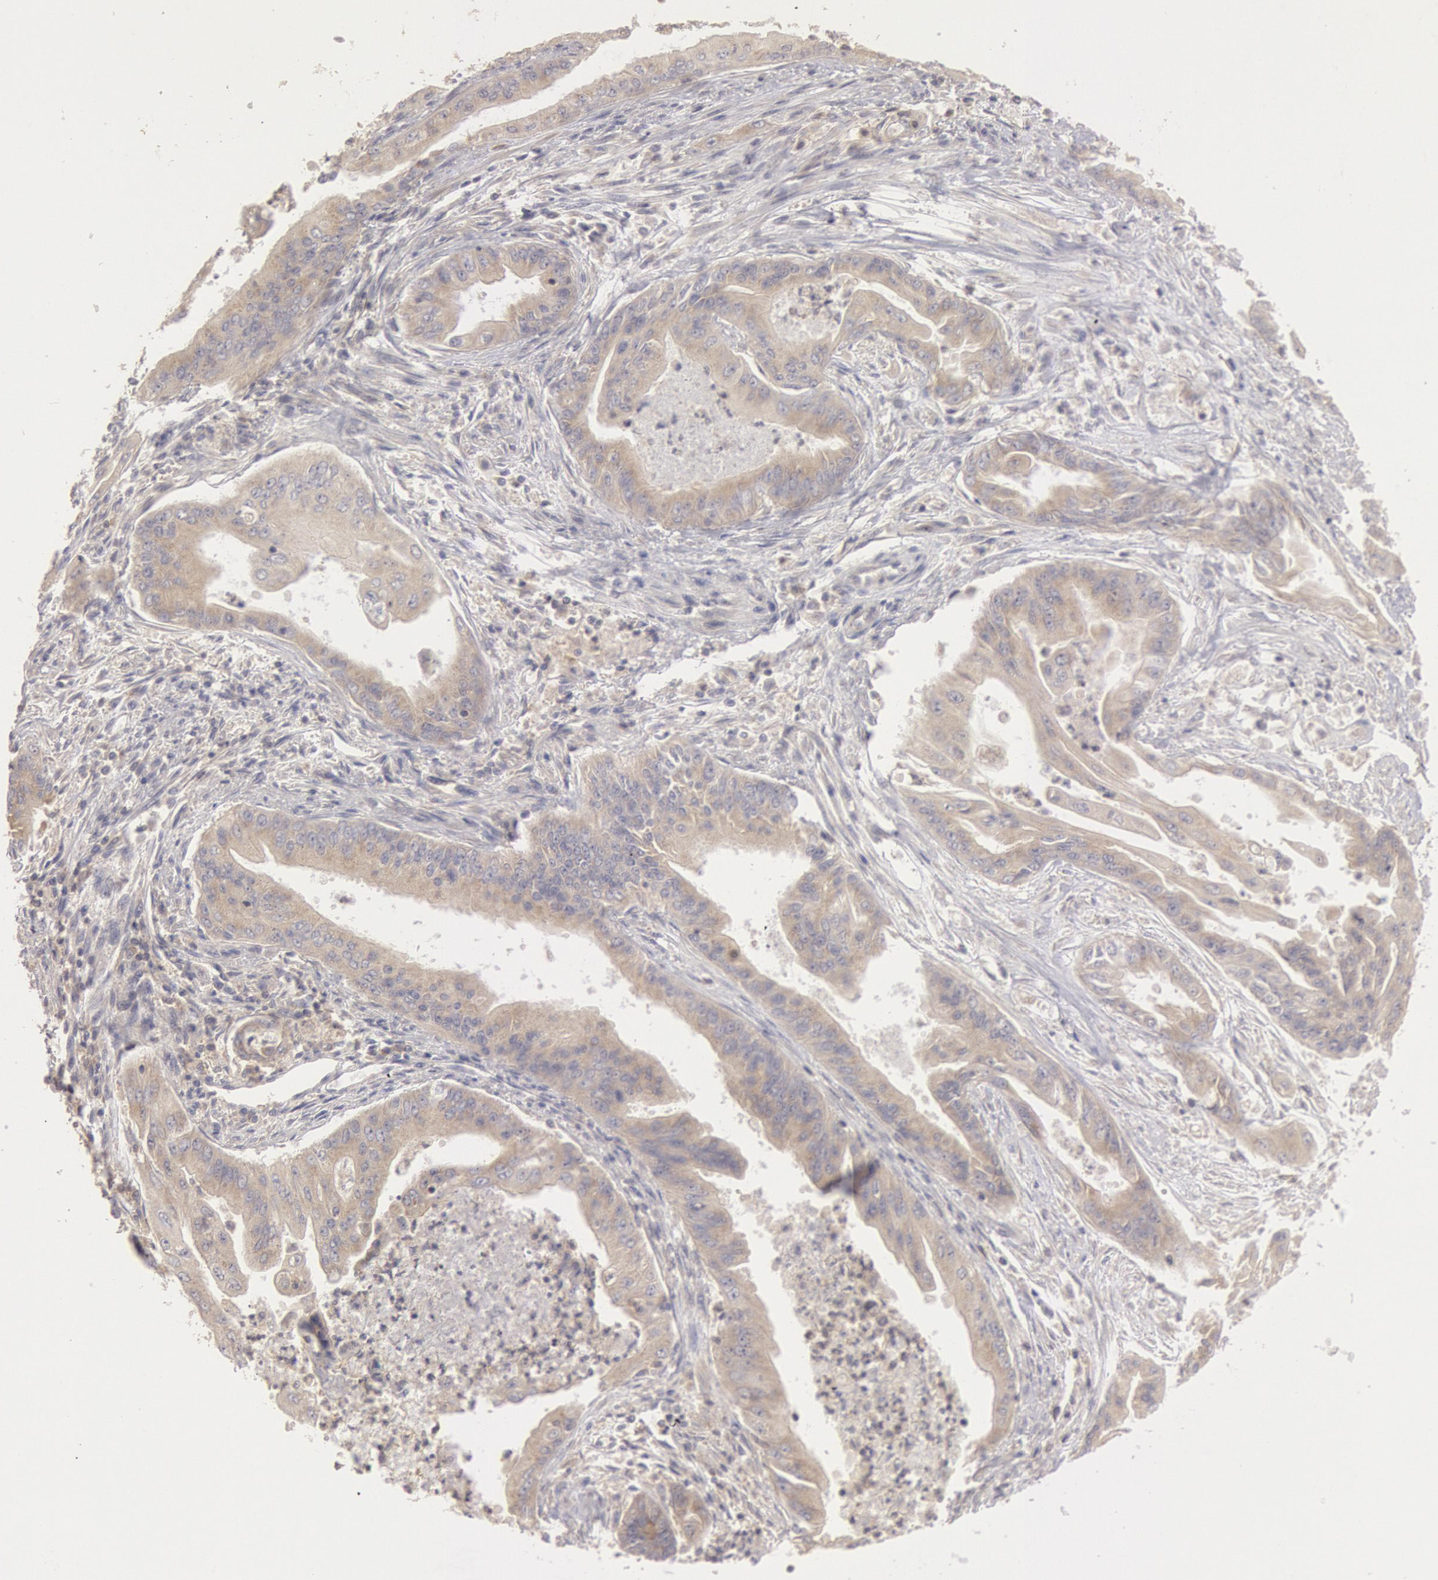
{"staining": {"intensity": "weak", "quantity": ">75%", "location": "cytoplasmic/membranous"}, "tissue": "endometrial cancer", "cell_type": "Tumor cells", "image_type": "cancer", "snomed": [{"axis": "morphology", "description": "Adenocarcinoma, NOS"}, {"axis": "topography", "description": "Endometrium"}], "caption": "About >75% of tumor cells in human endometrial cancer display weak cytoplasmic/membranous protein positivity as visualized by brown immunohistochemical staining.", "gene": "PIK3R1", "patient": {"sex": "female", "age": 63}}